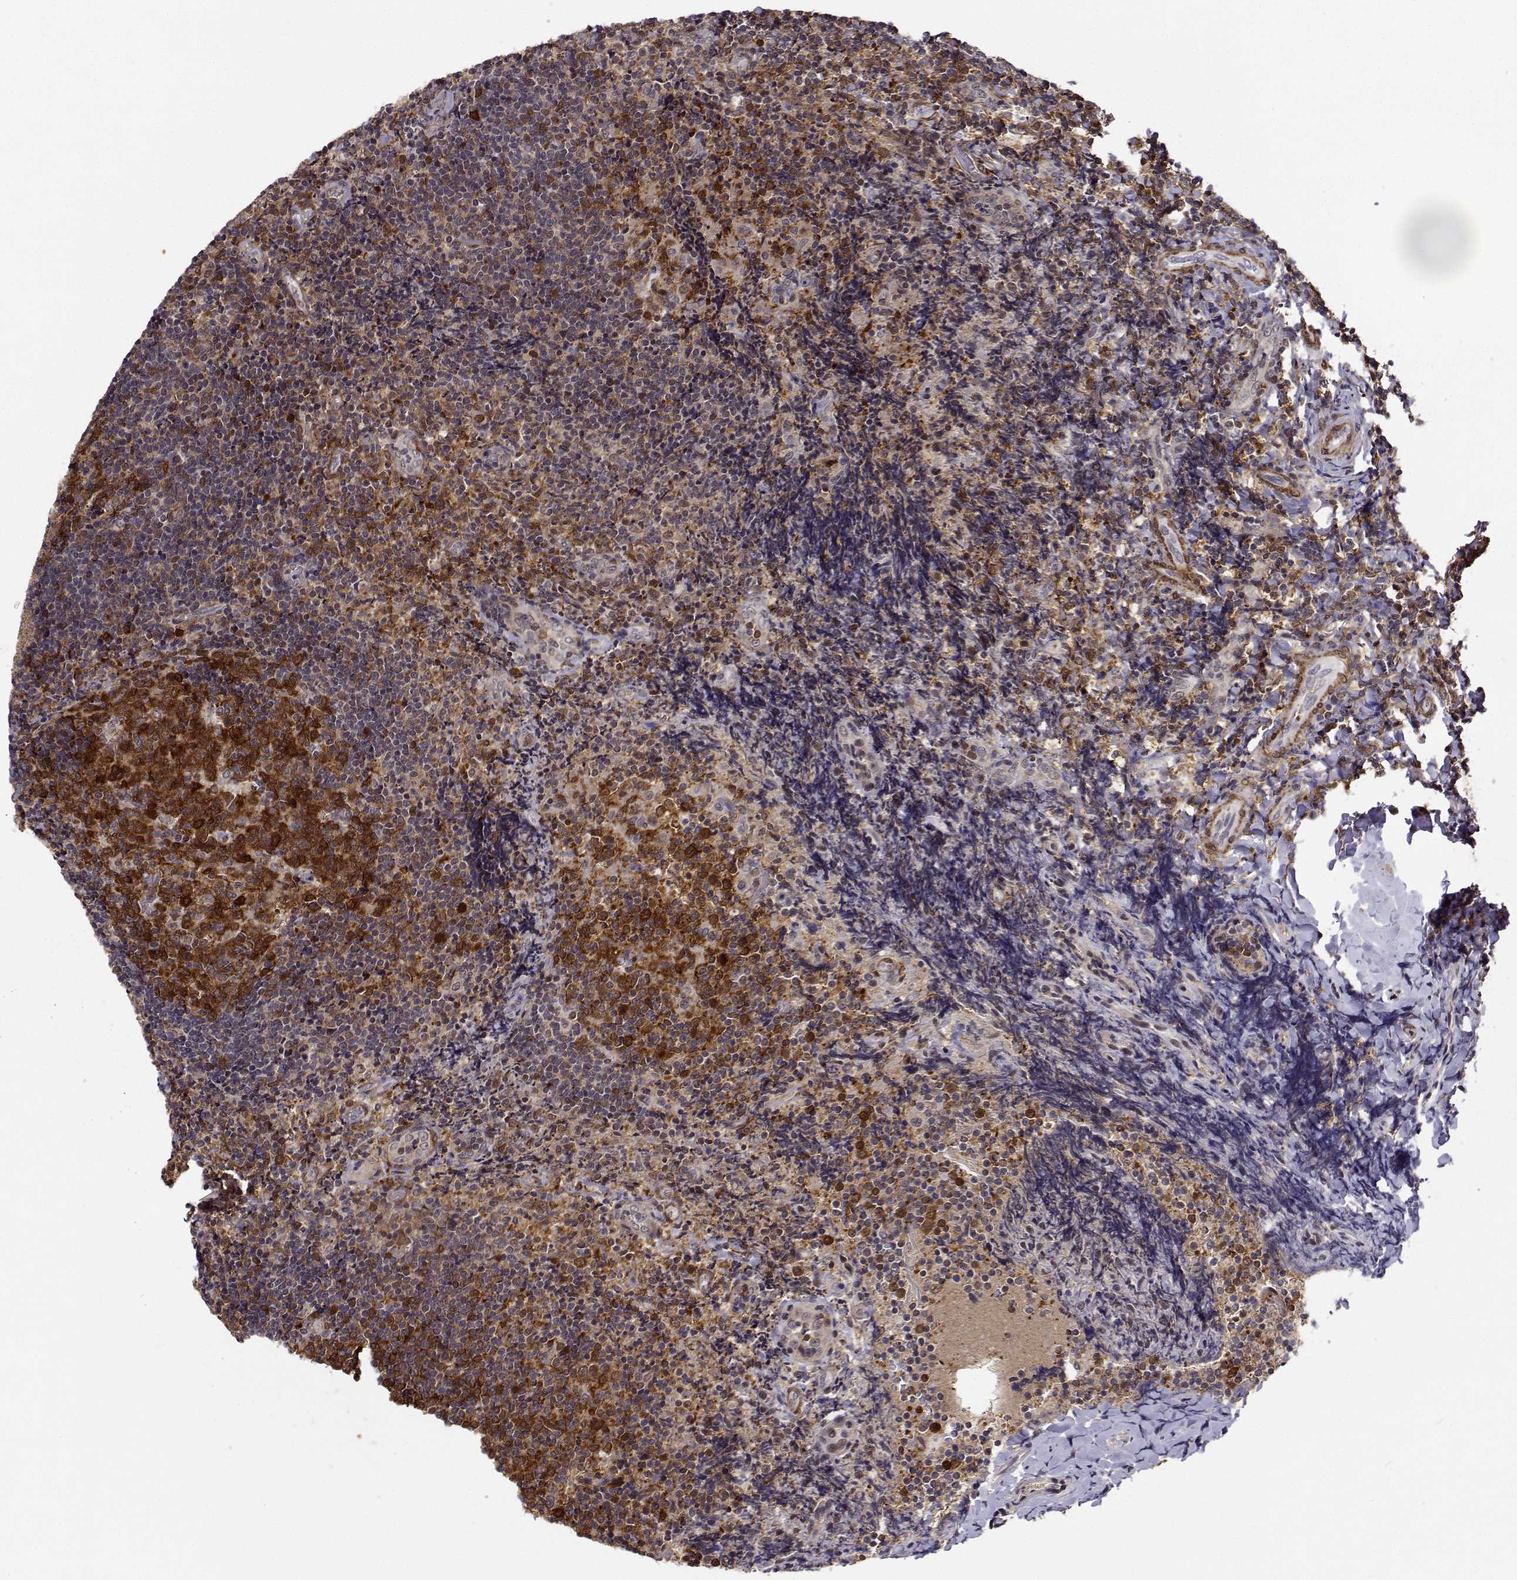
{"staining": {"intensity": "strong", "quantity": ">75%", "location": "cytoplasmic/membranous"}, "tissue": "tonsil", "cell_type": "Germinal center cells", "image_type": "normal", "snomed": [{"axis": "morphology", "description": "Normal tissue, NOS"}, {"axis": "topography", "description": "Tonsil"}], "caption": "Immunohistochemistry (DAB) staining of unremarkable human tonsil shows strong cytoplasmic/membranous protein expression in about >75% of germinal center cells. The protein of interest is shown in brown color, while the nuclei are stained blue.", "gene": "PHGDH", "patient": {"sex": "female", "age": 10}}